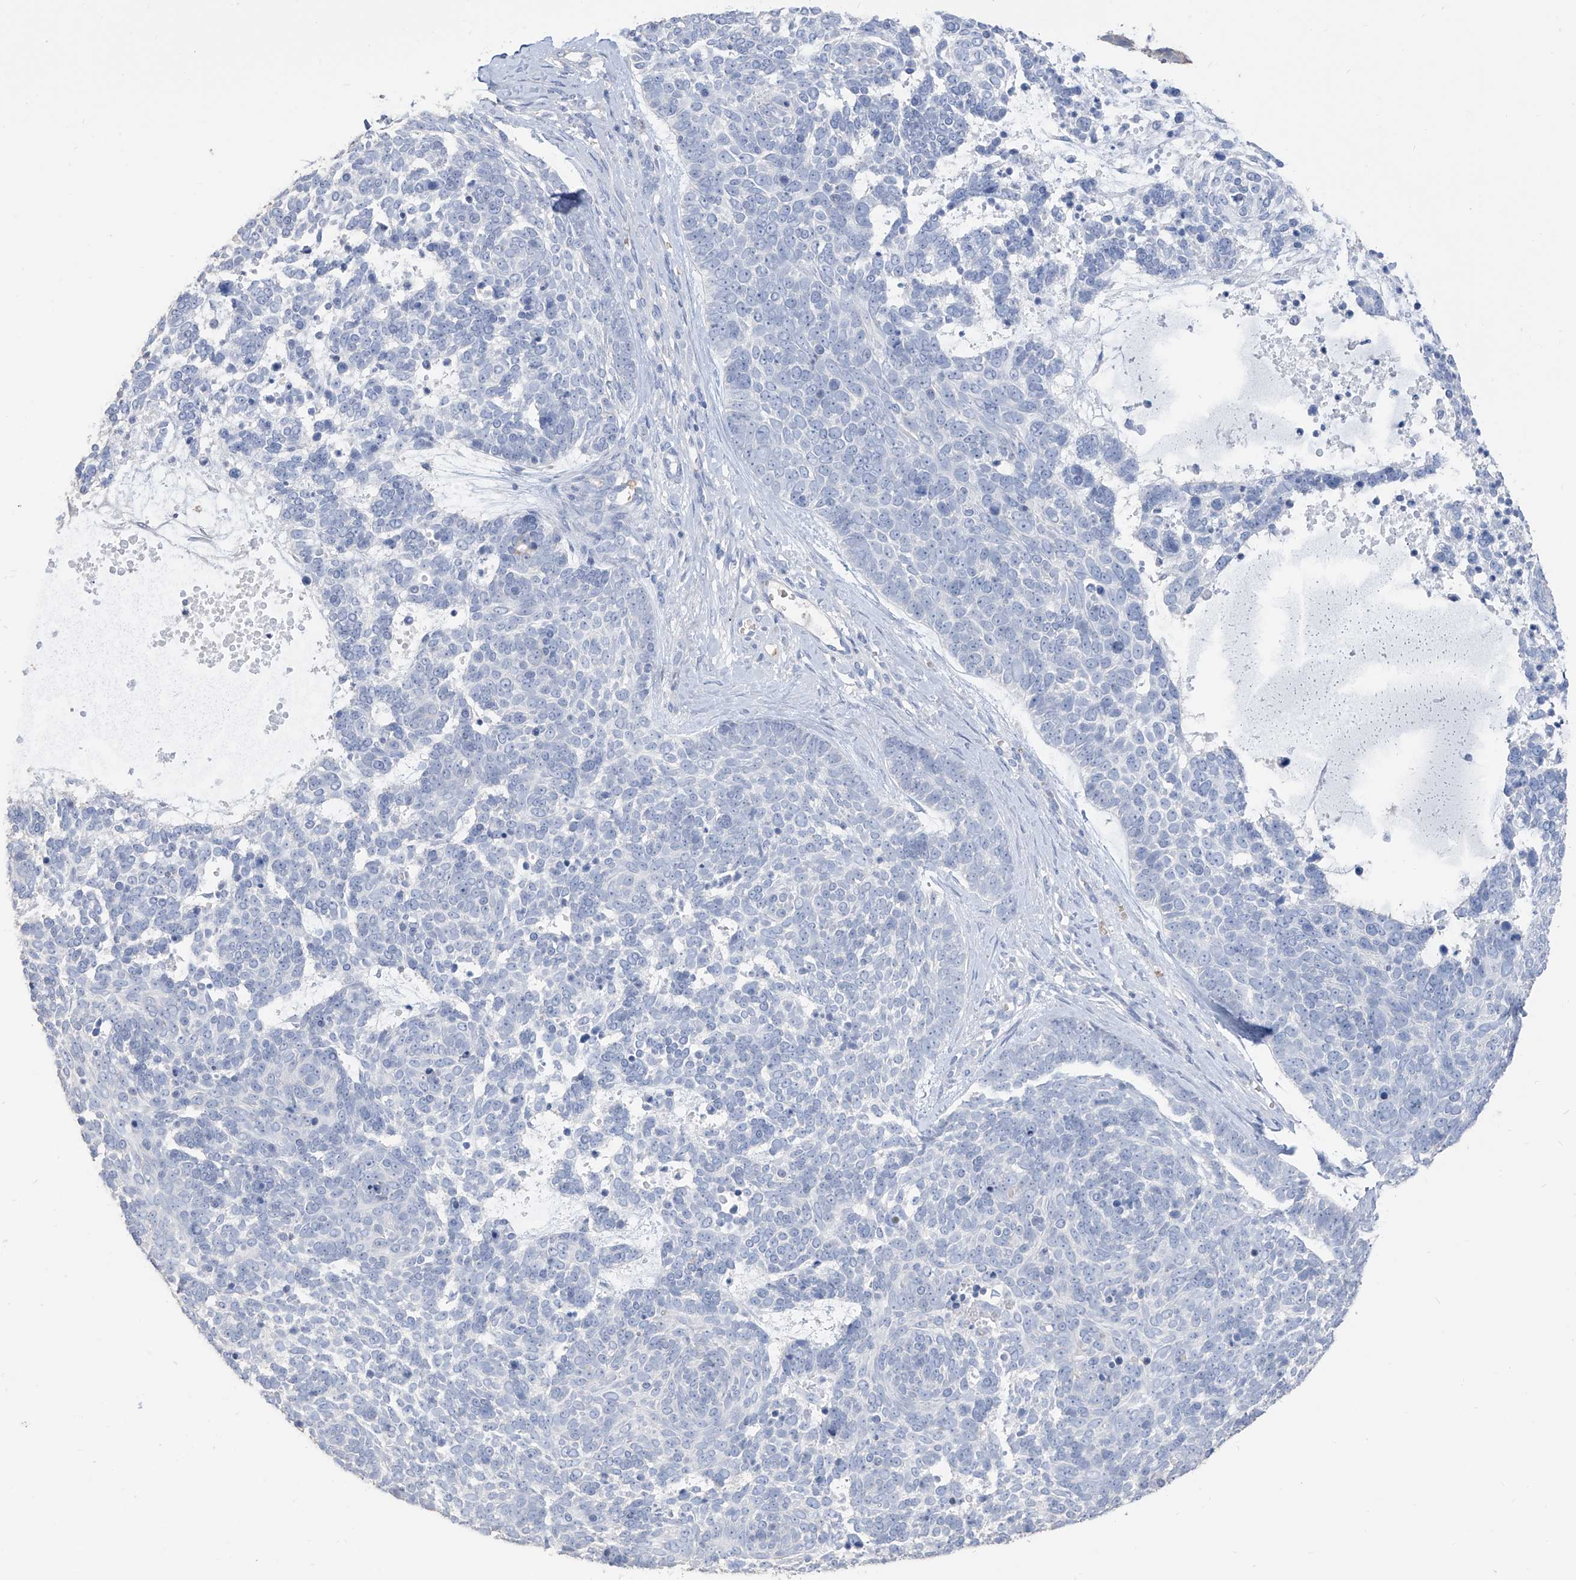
{"staining": {"intensity": "negative", "quantity": "none", "location": "none"}, "tissue": "skin cancer", "cell_type": "Tumor cells", "image_type": "cancer", "snomed": [{"axis": "morphology", "description": "Basal cell carcinoma"}, {"axis": "topography", "description": "Skin"}], "caption": "Immunohistochemistry of skin basal cell carcinoma shows no expression in tumor cells.", "gene": "PAFAH1B3", "patient": {"sex": "female", "age": 81}}